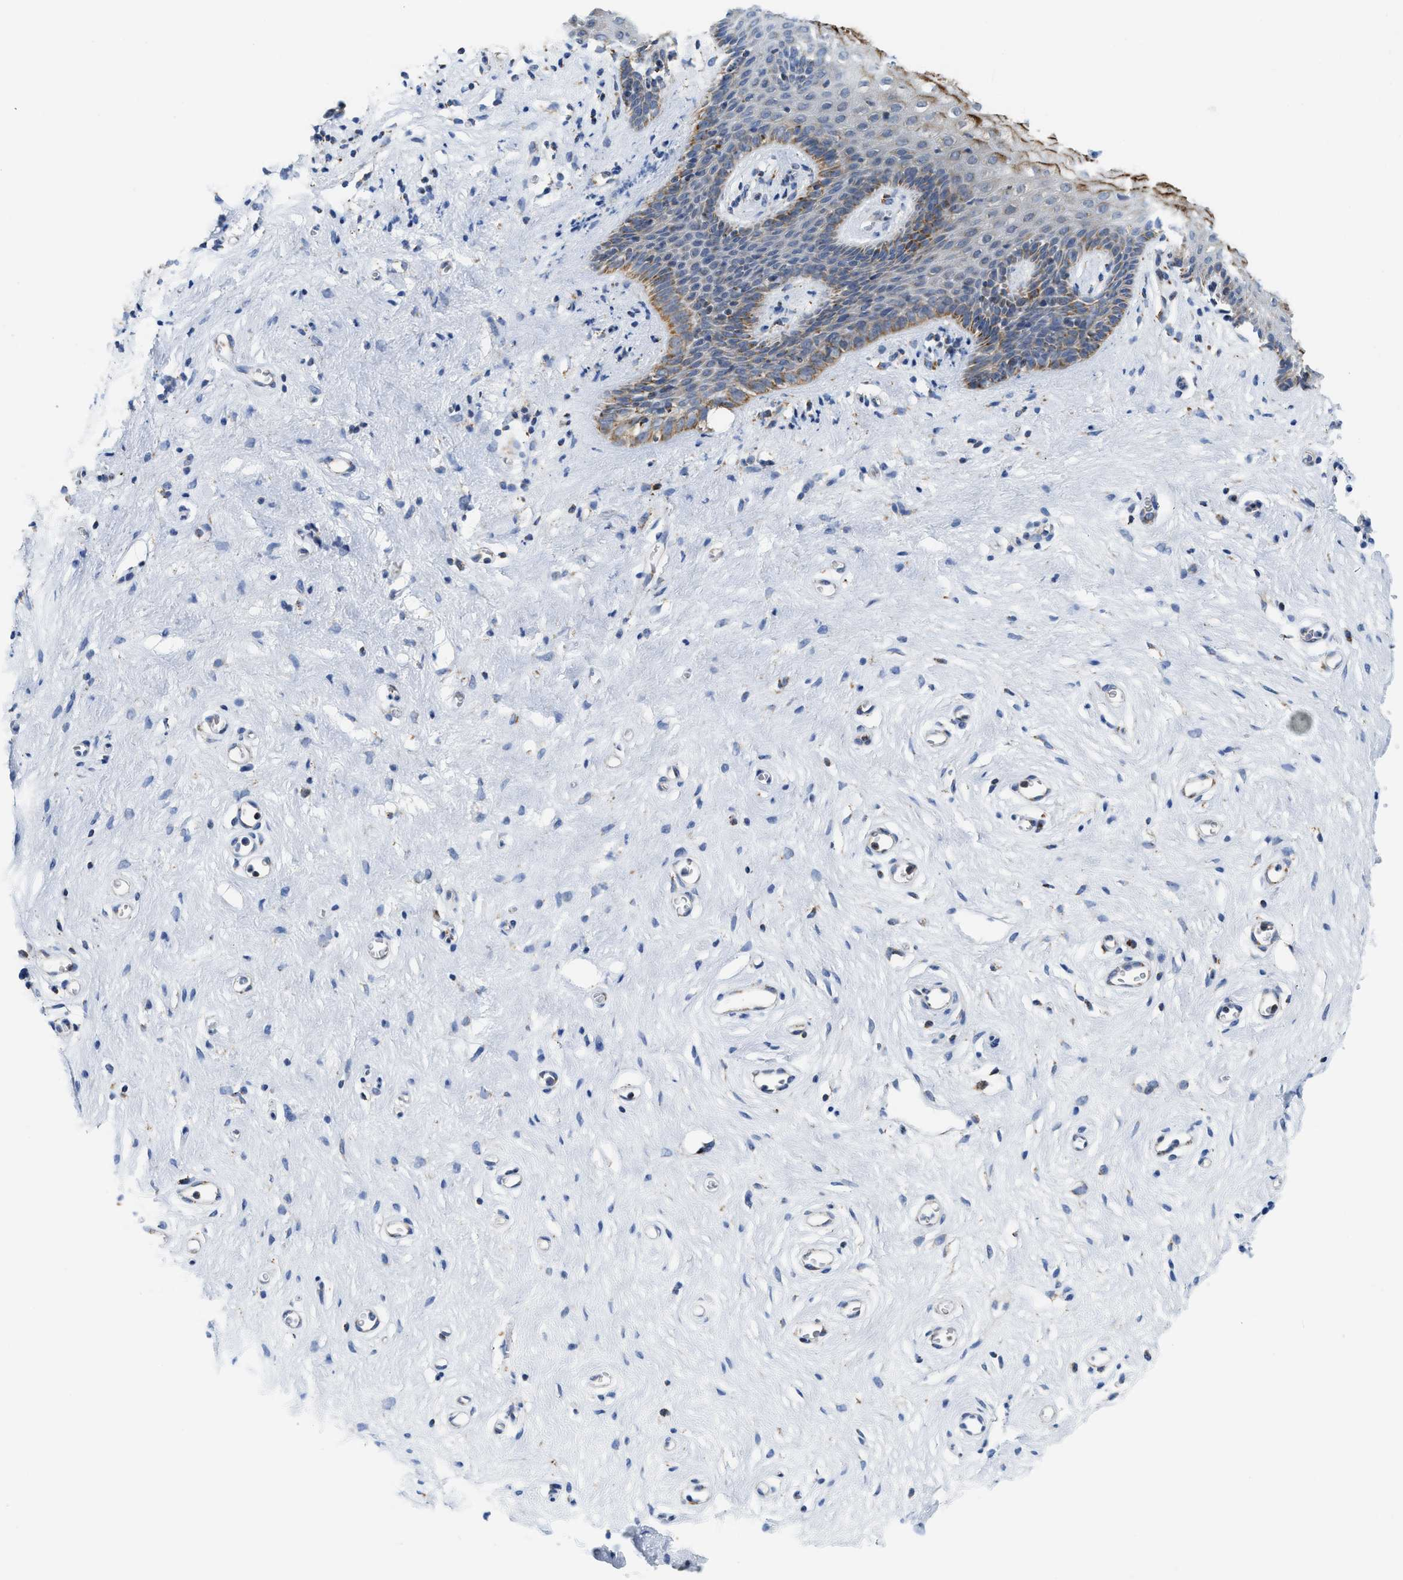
{"staining": {"intensity": "strong", "quantity": "25%-75%", "location": "cytoplasmic/membranous"}, "tissue": "vagina", "cell_type": "Squamous epithelial cells", "image_type": "normal", "snomed": [{"axis": "morphology", "description": "Normal tissue, NOS"}, {"axis": "topography", "description": "Vagina"}], "caption": "Immunohistochemistry histopathology image of normal vagina: vagina stained using immunohistochemistry displays high levels of strong protein expression localized specifically in the cytoplasmic/membranous of squamous epithelial cells, appearing as a cytoplasmic/membranous brown color.", "gene": "GATD3", "patient": {"sex": "female", "age": 44}}